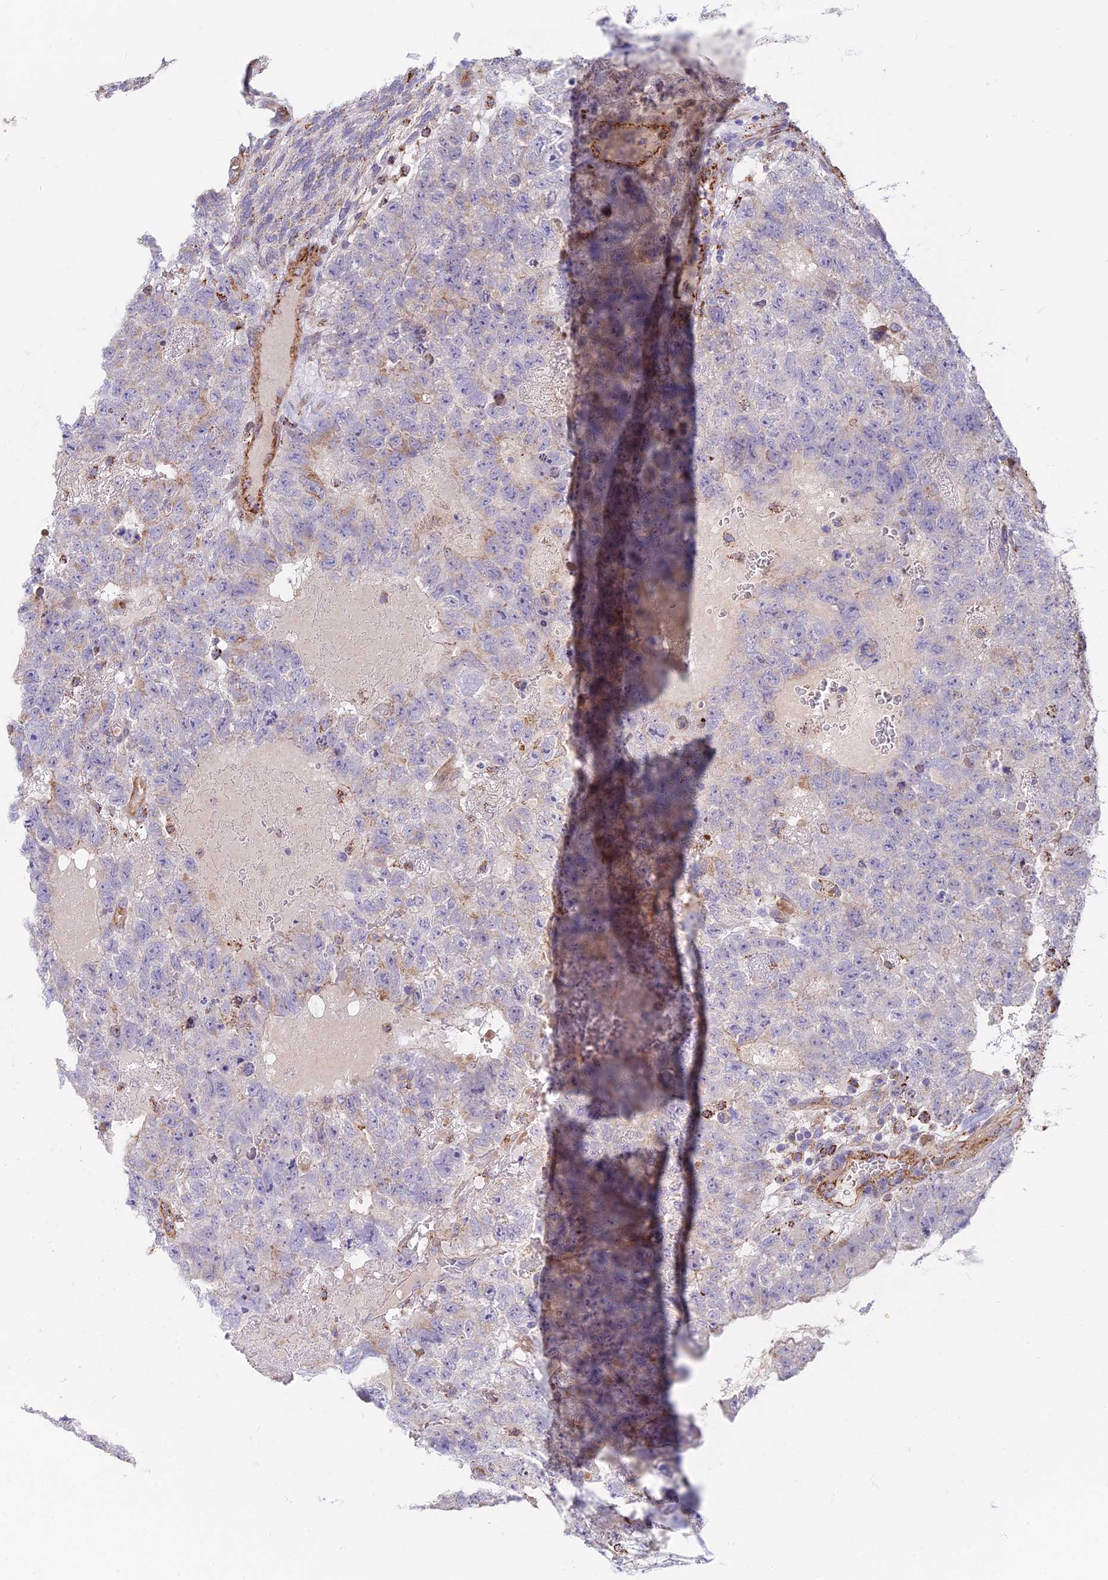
{"staining": {"intensity": "weak", "quantity": "25%-75%", "location": "cytoplasmic/membranous"}, "tissue": "testis cancer", "cell_type": "Tumor cells", "image_type": "cancer", "snomed": [{"axis": "morphology", "description": "Carcinoma, Embryonal, NOS"}, {"axis": "topography", "description": "Testis"}], "caption": "Embryonal carcinoma (testis) stained with immunohistochemistry (IHC) demonstrates weak cytoplasmic/membranous expression in approximately 25%-75% of tumor cells. (DAB (3,3'-diaminobenzidine) IHC with brightfield microscopy, high magnification).", "gene": "TIGD6", "patient": {"sex": "male", "age": 26}}